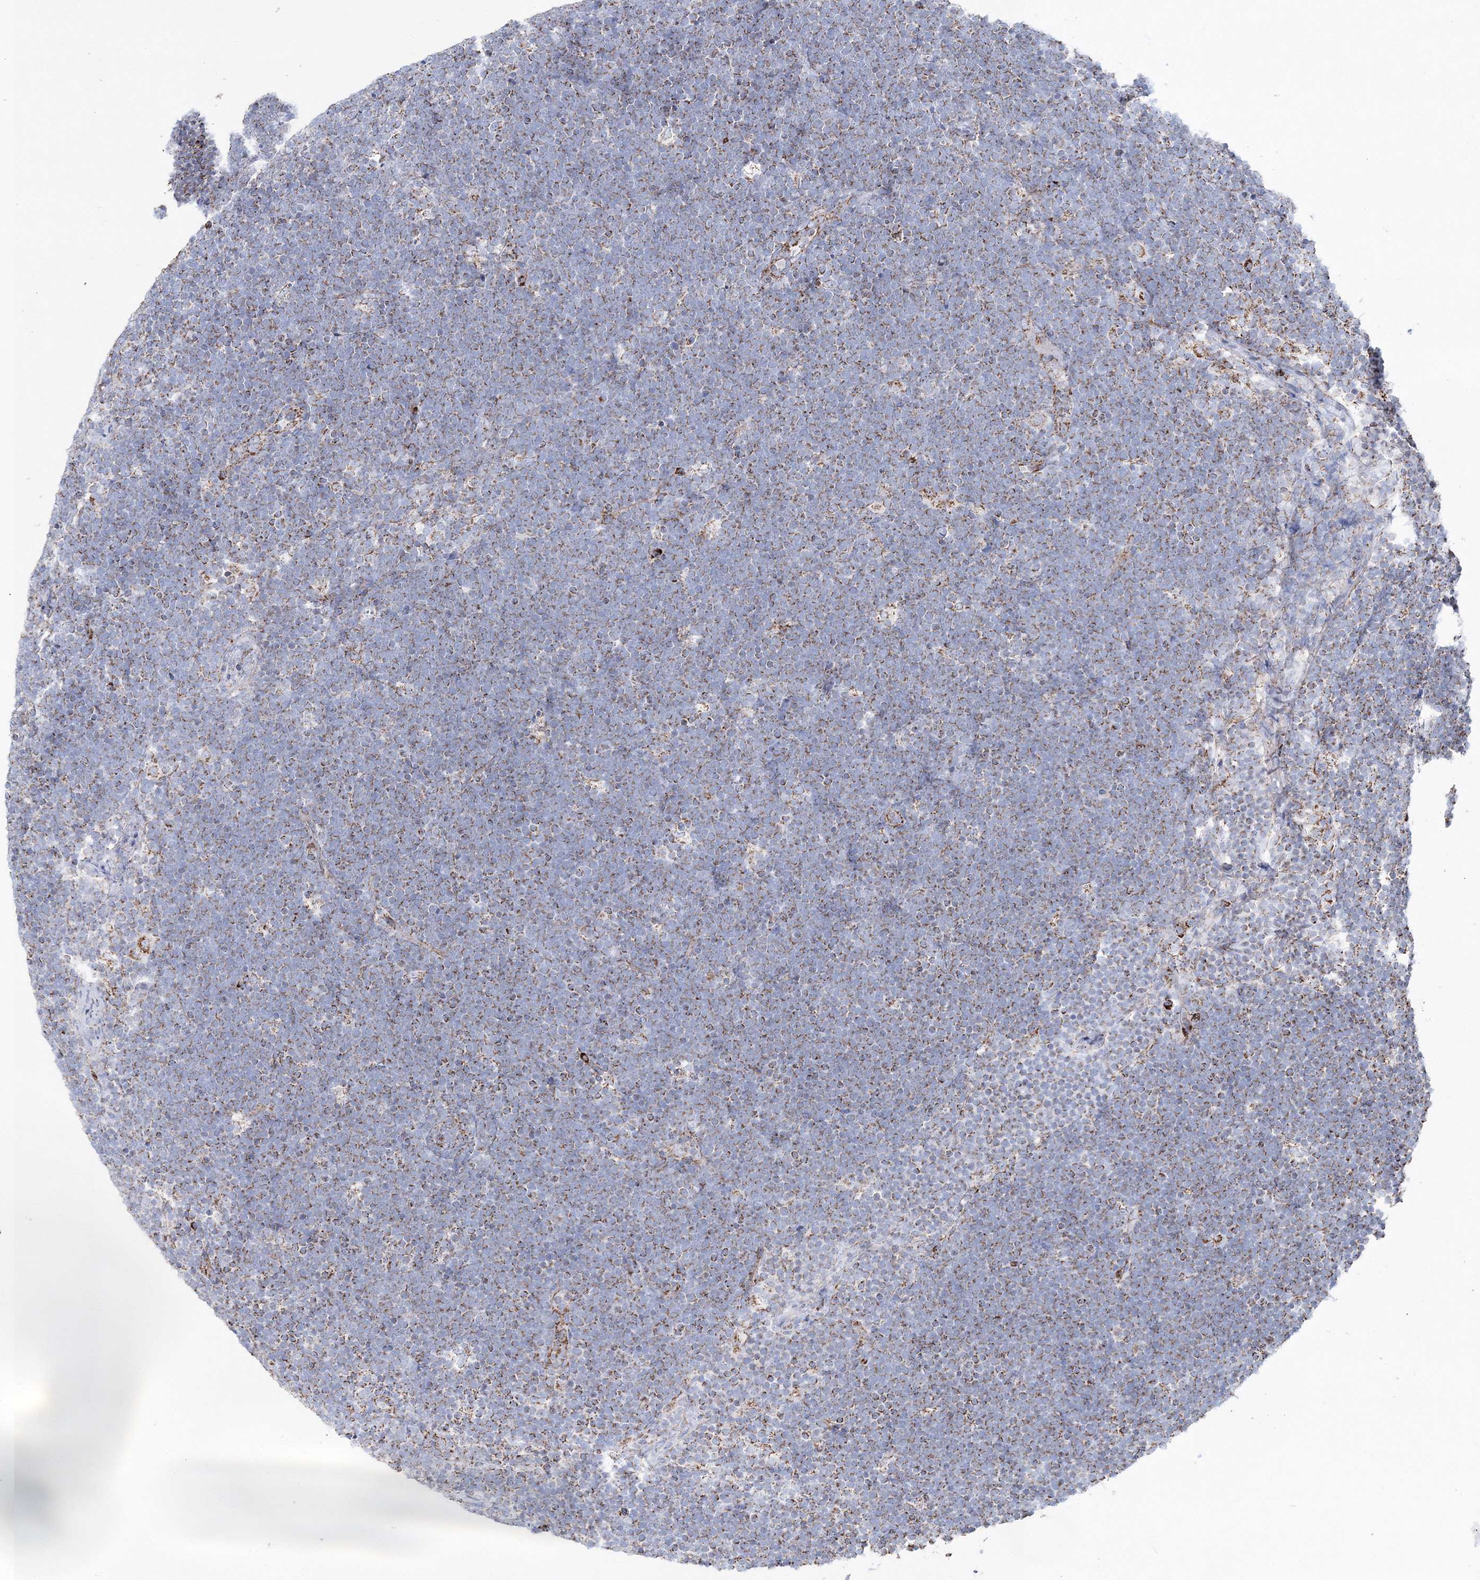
{"staining": {"intensity": "moderate", "quantity": "25%-75%", "location": "cytoplasmic/membranous"}, "tissue": "lymphoma", "cell_type": "Tumor cells", "image_type": "cancer", "snomed": [{"axis": "morphology", "description": "Malignant lymphoma, non-Hodgkin's type, High grade"}, {"axis": "topography", "description": "Lymph node"}], "caption": "Brown immunohistochemical staining in lymphoma shows moderate cytoplasmic/membranous staining in approximately 25%-75% of tumor cells.", "gene": "HIBCH", "patient": {"sex": "male", "age": 13}}